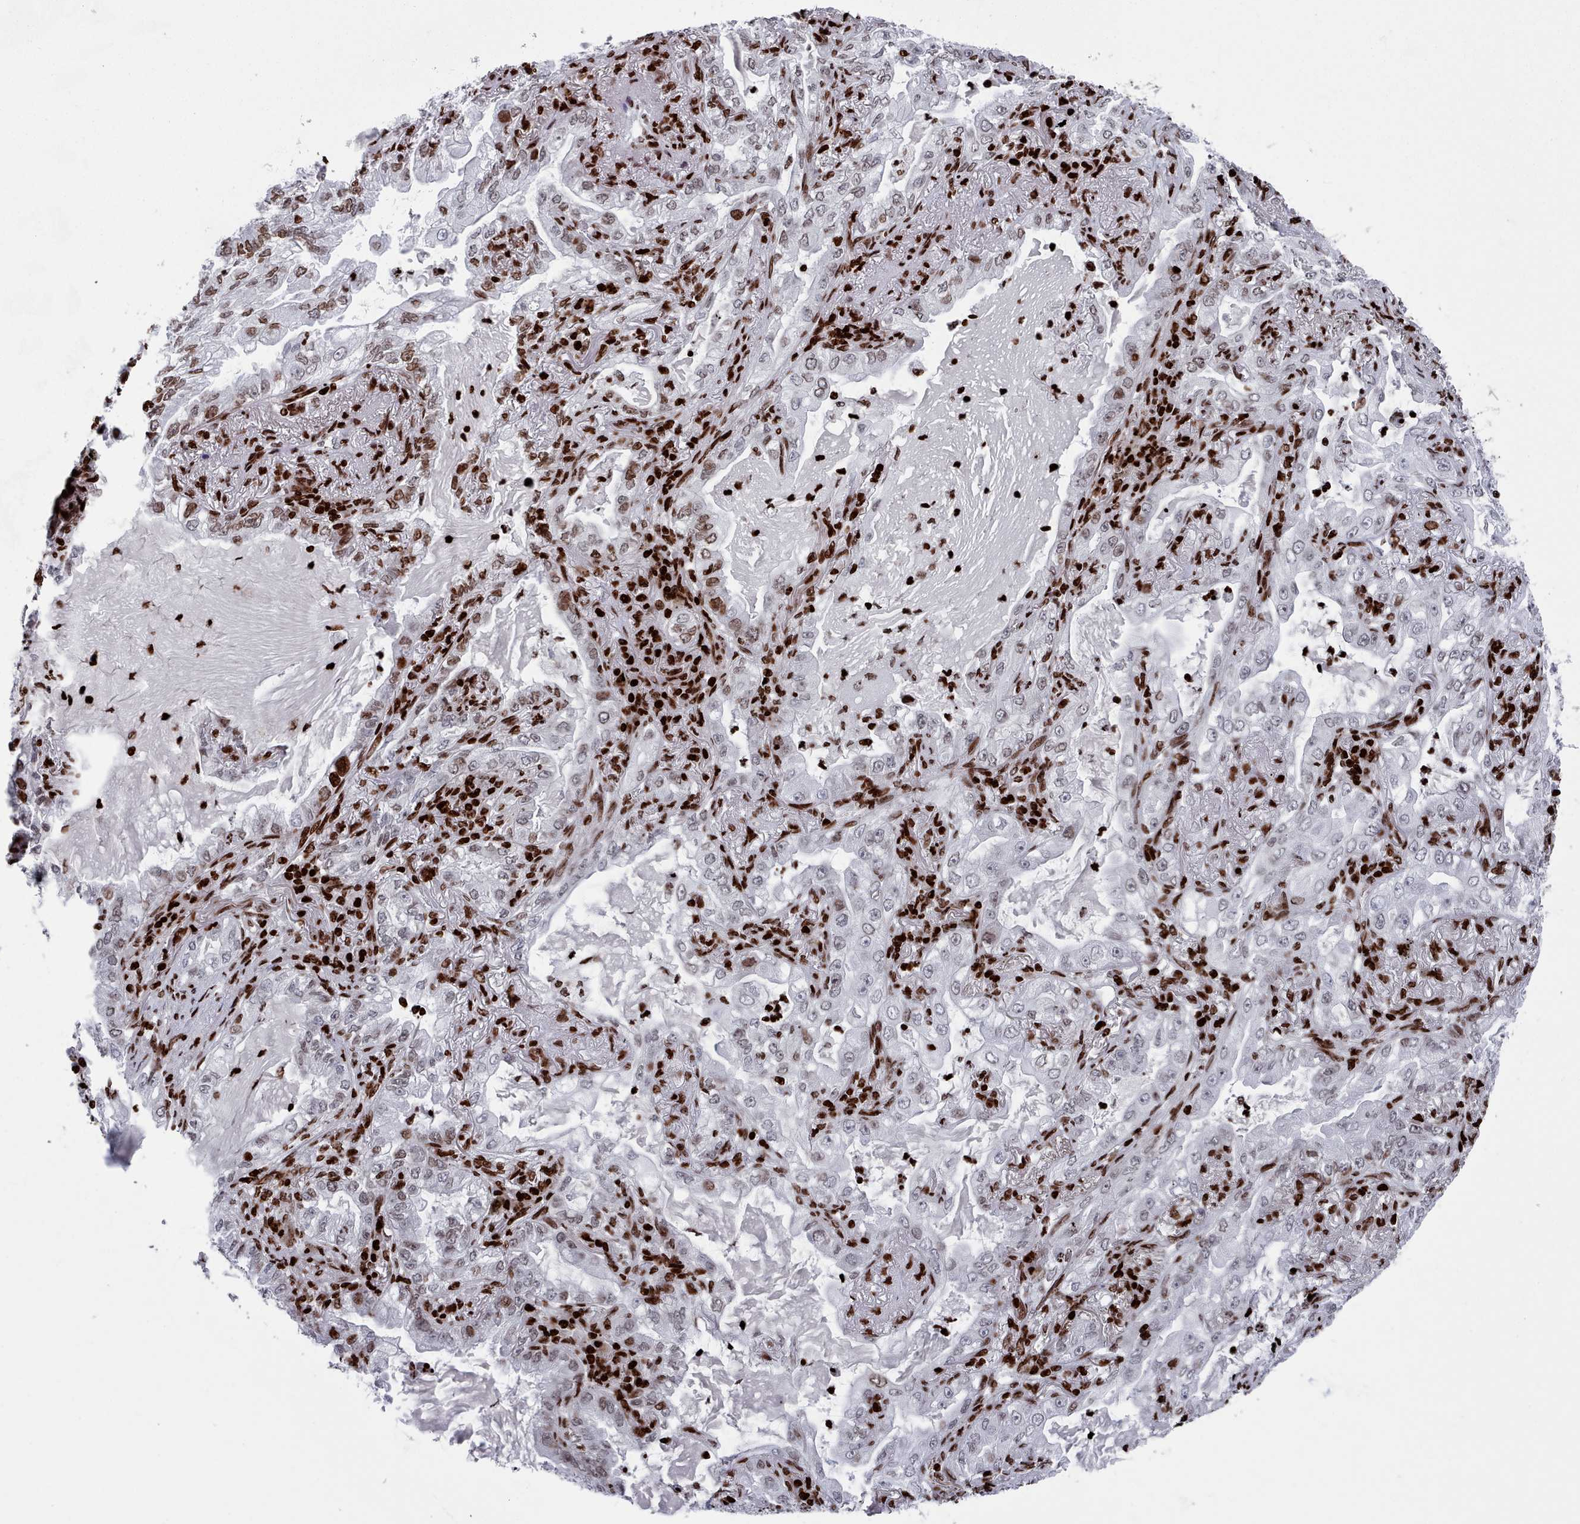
{"staining": {"intensity": "weak", "quantity": "<25%", "location": "nuclear"}, "tissue": "lung cancer", "cell_type": "Tumor cells", "image_type": "cancer", "snomed": [{"axis": "morphology", "description": "Adenocarcinoma, NOS"}, {"axis": "topography", "description": "Lung"}], "caption": "Adenocarcinoma (lung) was stained to show a protein in brown. There is no significant positivity in tumor cells.", "gene": "PCDHB12", "patient": {"sex": "female", "age": 73}}